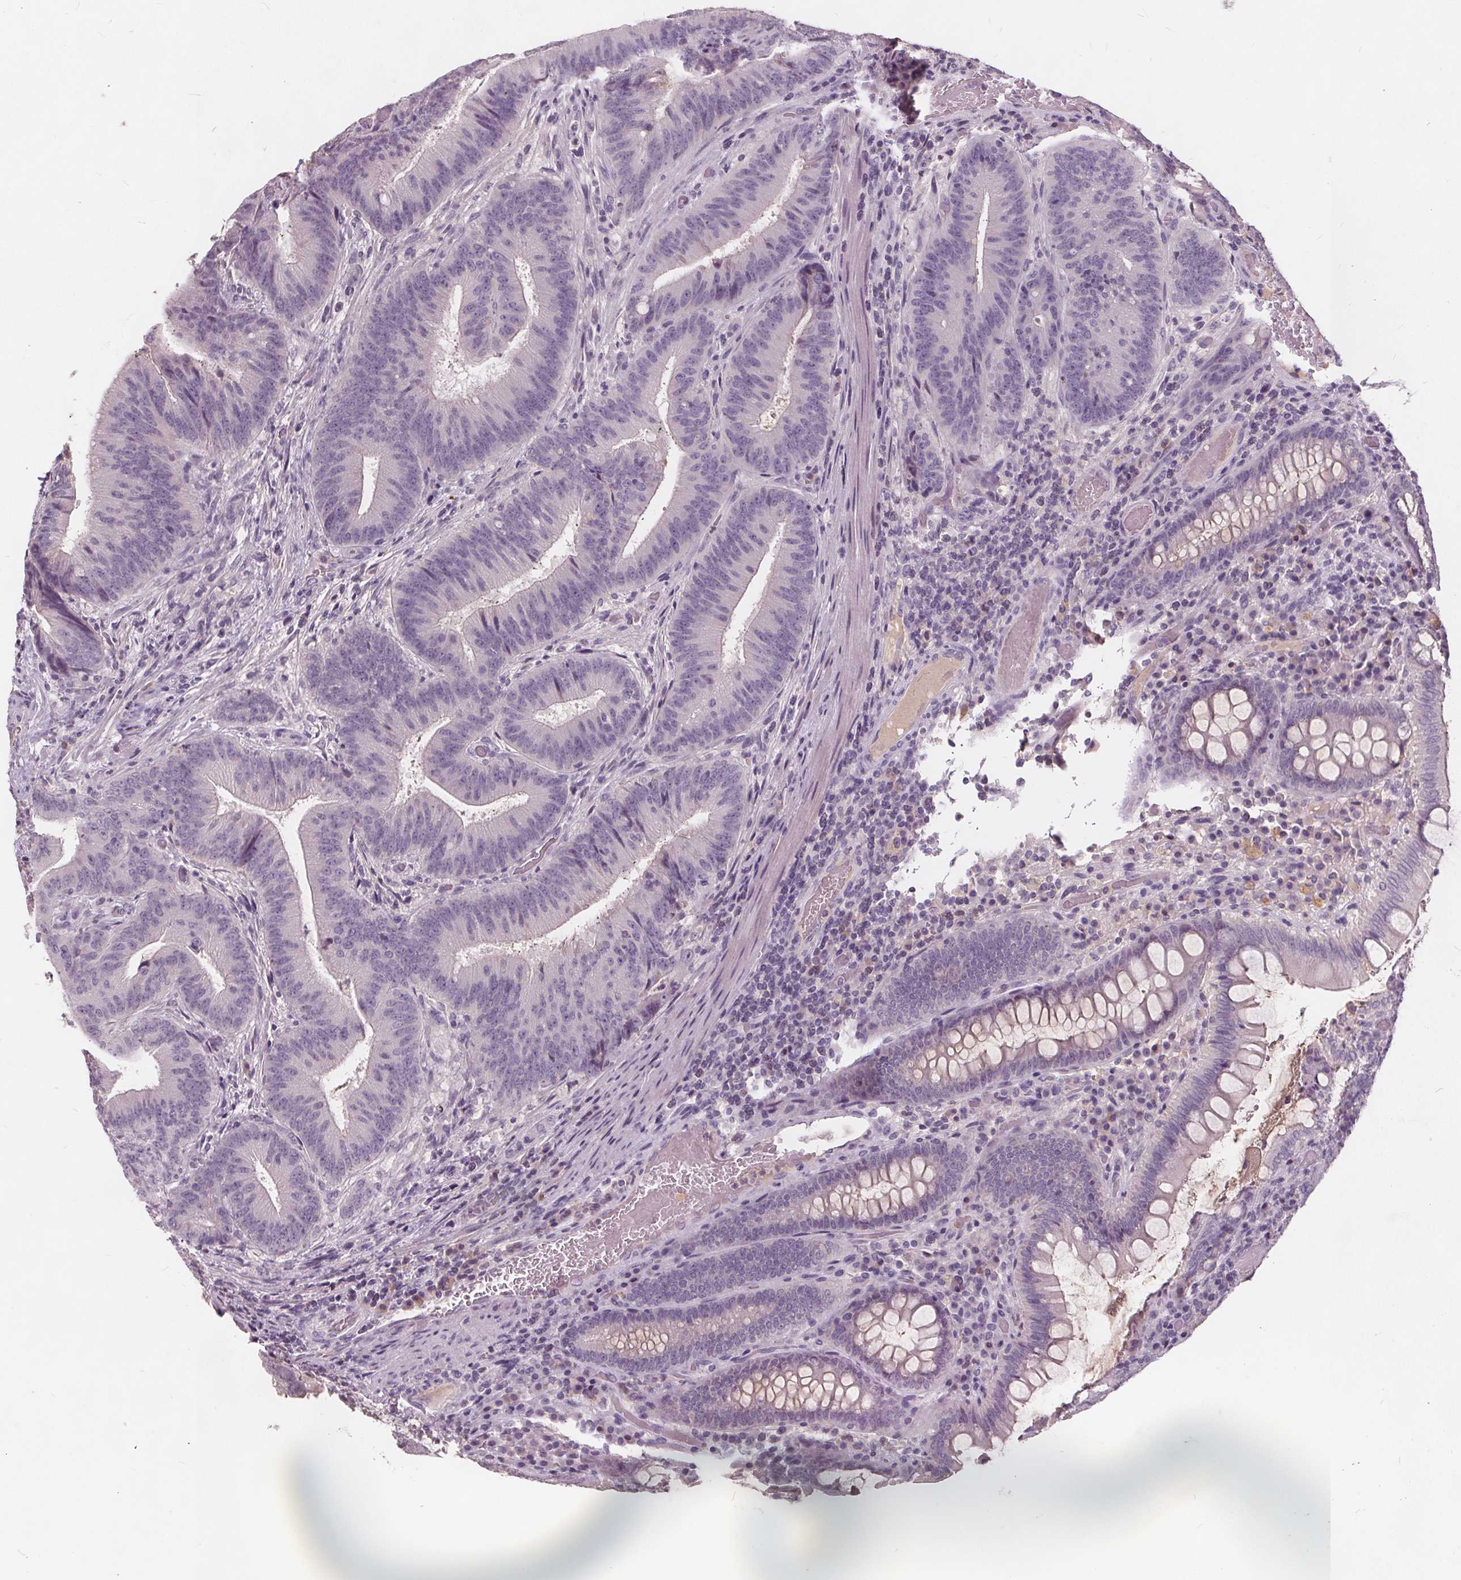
{"staining": {"intensity": "negative", "quantity": "none", "location": "none"}, "tissue": "colorectal cancer", "cell_type": "Tumor cells", "image_type": "cancer", "snomed": [{"axis": "morphology", "description": "Adenocarcinoma, NOS"}, {"axis": "topography", "description": "Colon"}], "caption": "High power microscopy histopathology image of an immunohistochemistry micrograph of adenocarcinoma (colorectal), revealing no significant positivity in tumor cells.", "gene": "PLA2G2E", "patient": {"sex": "female", "age": 43}}